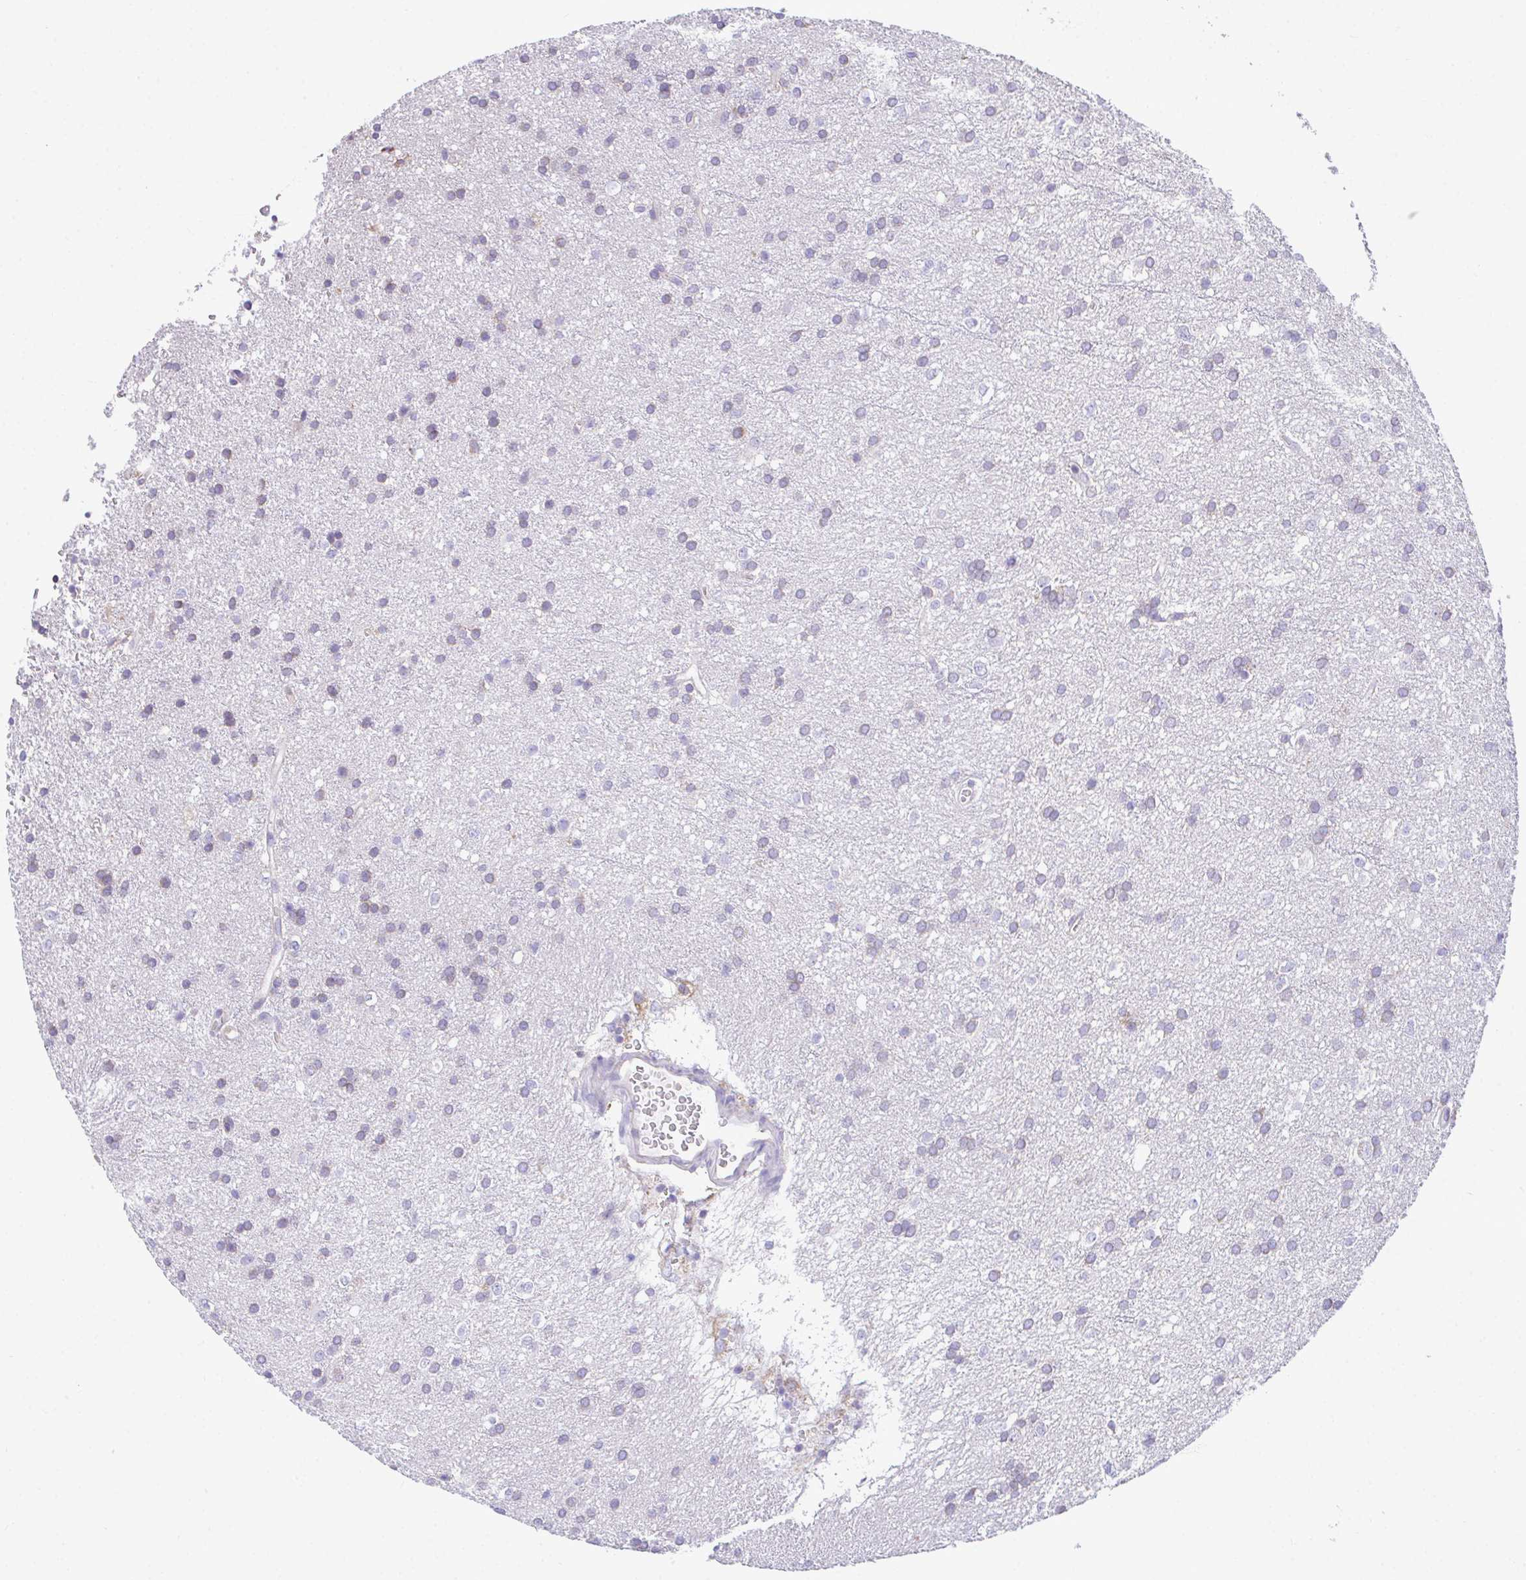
{"staining": {"intensity": "negative", "quantity": "none", "location": "none"}, "tissue": "glioma", "cell_type": "Tumor cells", "image_type": "cancer", "snomed": [{"axis": "morphology", "description": "Glioma, malignant, Low grade"}, {"axis": "topography", "description": "Brain"}], "caption": "This is an immunohistochemistry histopathology image of human glioma. There is no staining in tumor cells.", "gene": "PIGK", "patient": {"sex": "female", "age": 33}}